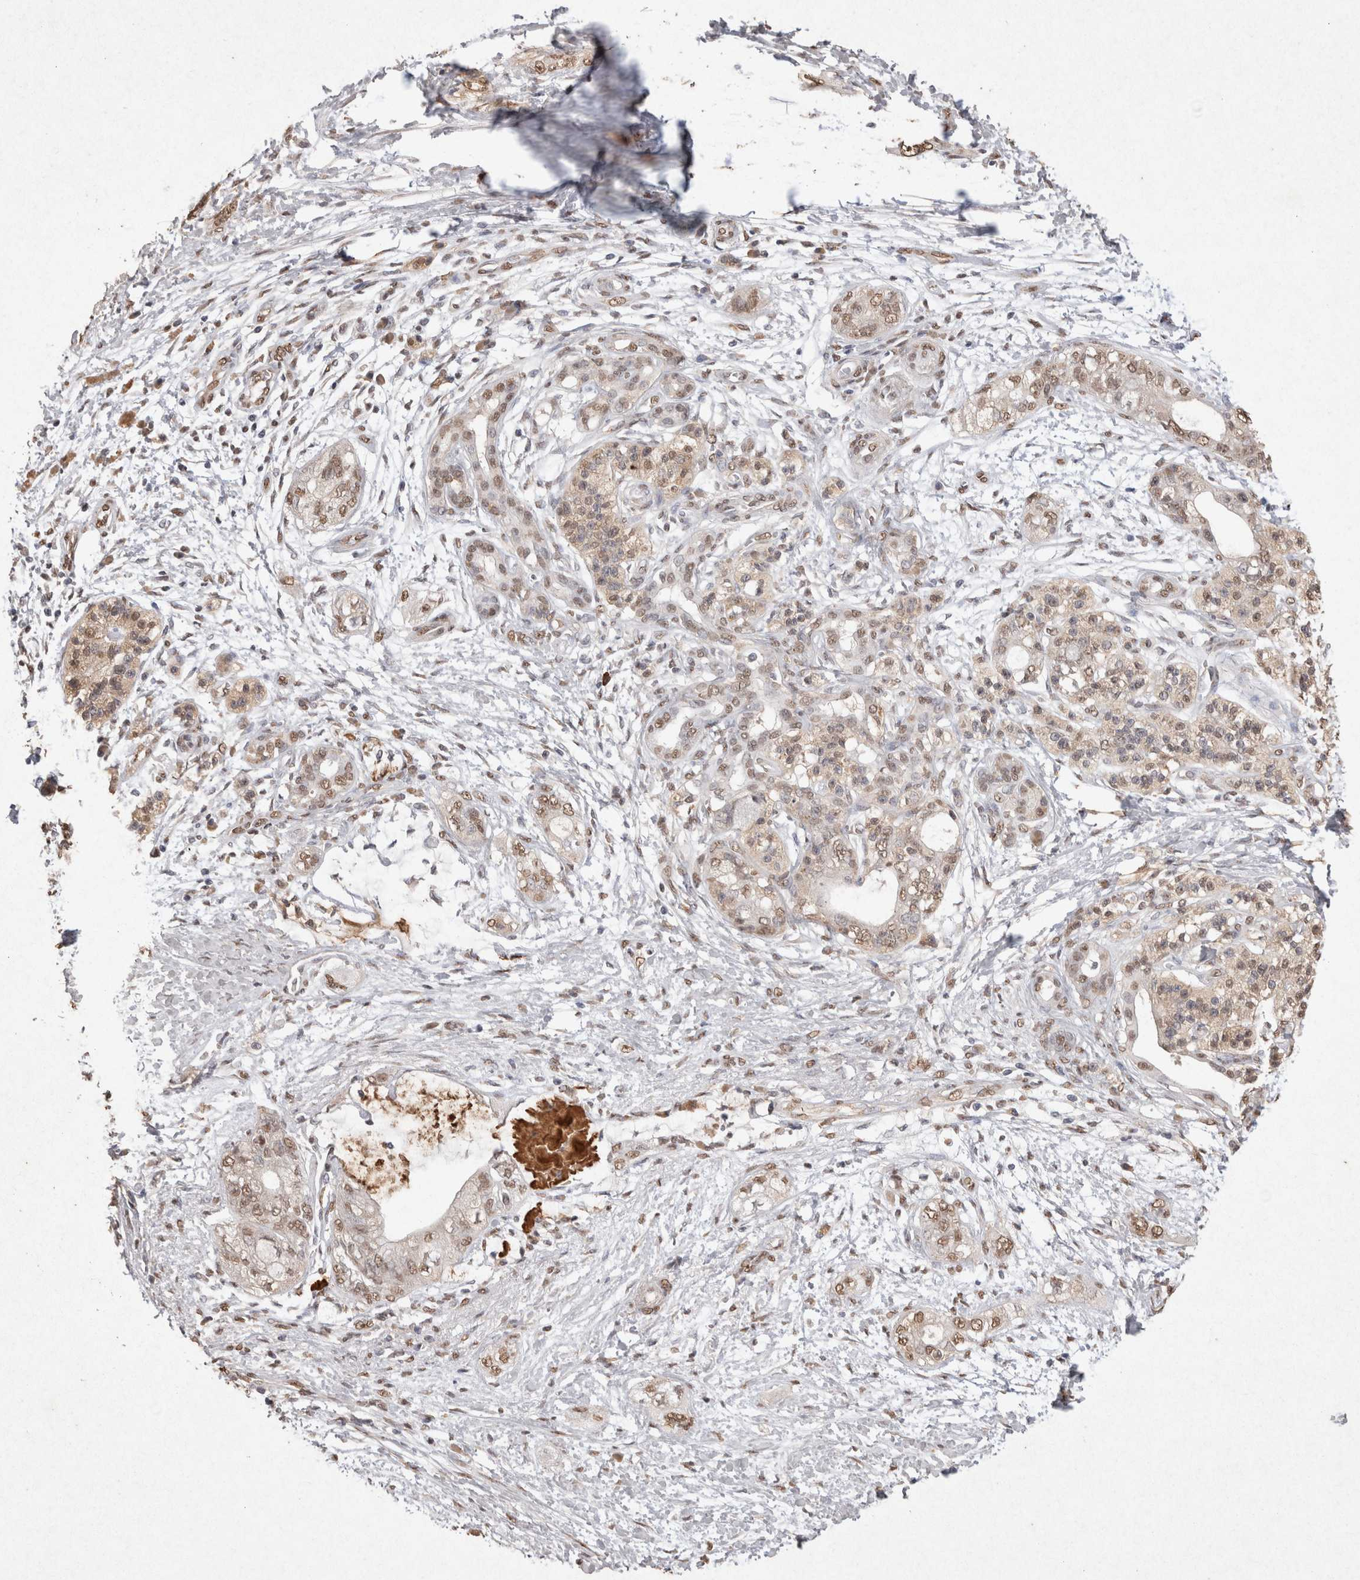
{"staining": {"intensity": "weak", "quantity": ">75%", "location": "nuclear"}, "tissue": "pancreatic cancer", "cell_type": "Tumor cells", "image_type": "cancer", "snomed": [{"axis": "morphology", "description": "Adenocarcinoma, NOS"}, {"axis": "topography", "description": "Pancreas"}], "caption": "Pancreatic adenocarcinoma tissue reveals weak nuclear staining in approximately >75% of tumor cells, visualized by immunohistochemistry.", "gene": "MLX", "patient": {"sex": "male", "age": 70}}